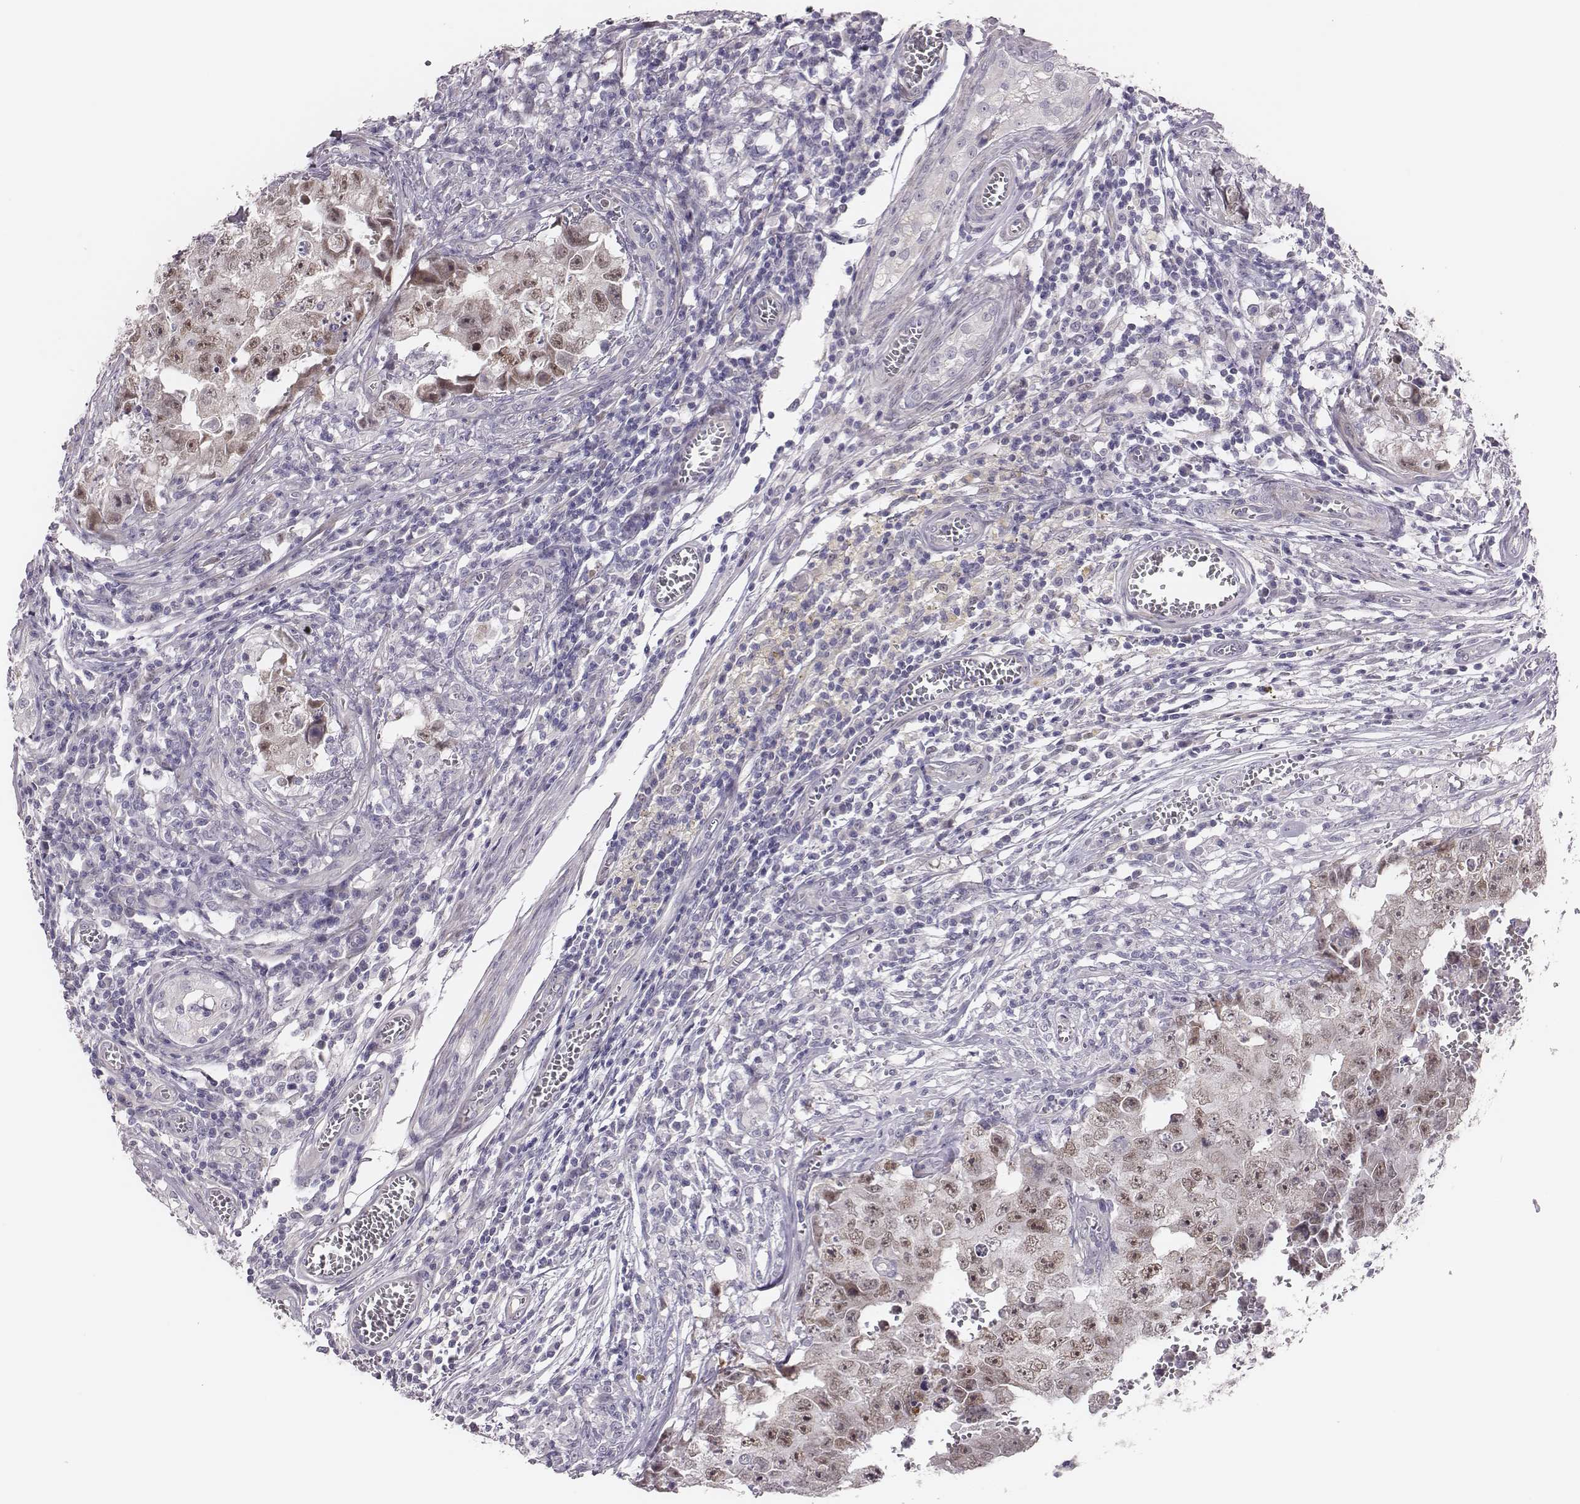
{"staining": {"intensity": "moderate", "quantity": ">75%", "location": "nuclear"}, "tissue": "testis cancer", "cell_type": "Tumor cells", "image_type": "cancer", "snomed": [{"axis": "morphology", "description": "Carcinoma, Embryonal, NOS"}, {"axis": "topography", "description": "Testis"}], "caption": "This is an image of immunohistochemistry staining of embryonal carcinoma (testis), which shows moderate positivity in the nuclear of tumor cells.", "gene": "SCML2", "patient": {"sex": "male", "age": 36}}